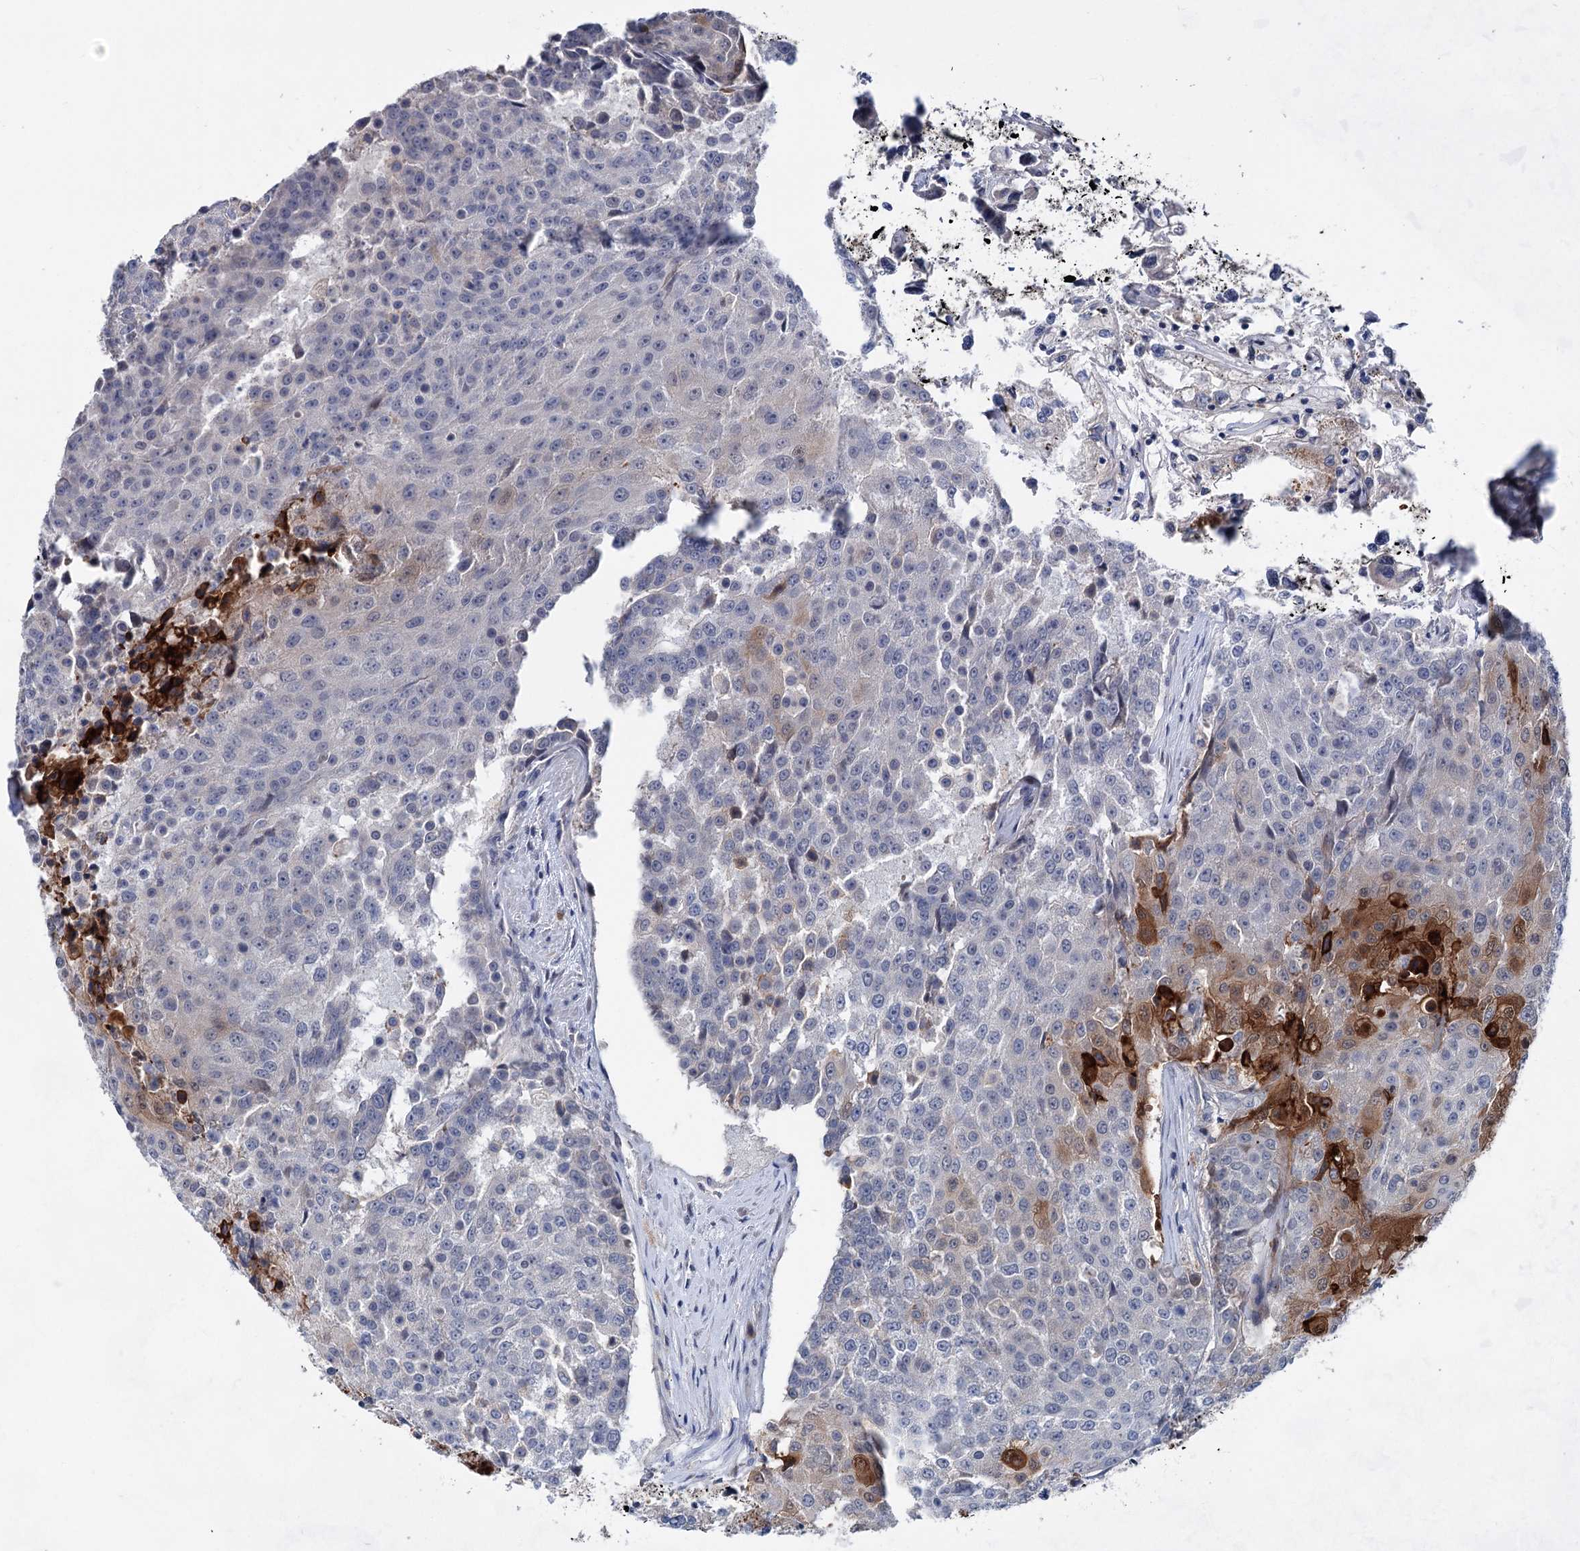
{"staining": {"intensity": "moderate", "quantity": "<25%", "location": "cytoplasmic/membranous"}, "tissue": "urothelial cancer", "cell_type": "Tumor cells", "image_type": "cancer", "snomed": [{"axis": "morphology", "description": "Urothelial carcinoma, High grade"}, {"axis": "topography", "description": "Urinary bladder"}], "caption": "Moderate cytoplasmic/membranous staining is appreciated in approximately <25% of tumor cells in high-grade urothelial carcinoma.", "gene": "MORN3", "patient": {"sex": "female", "age": 63}}